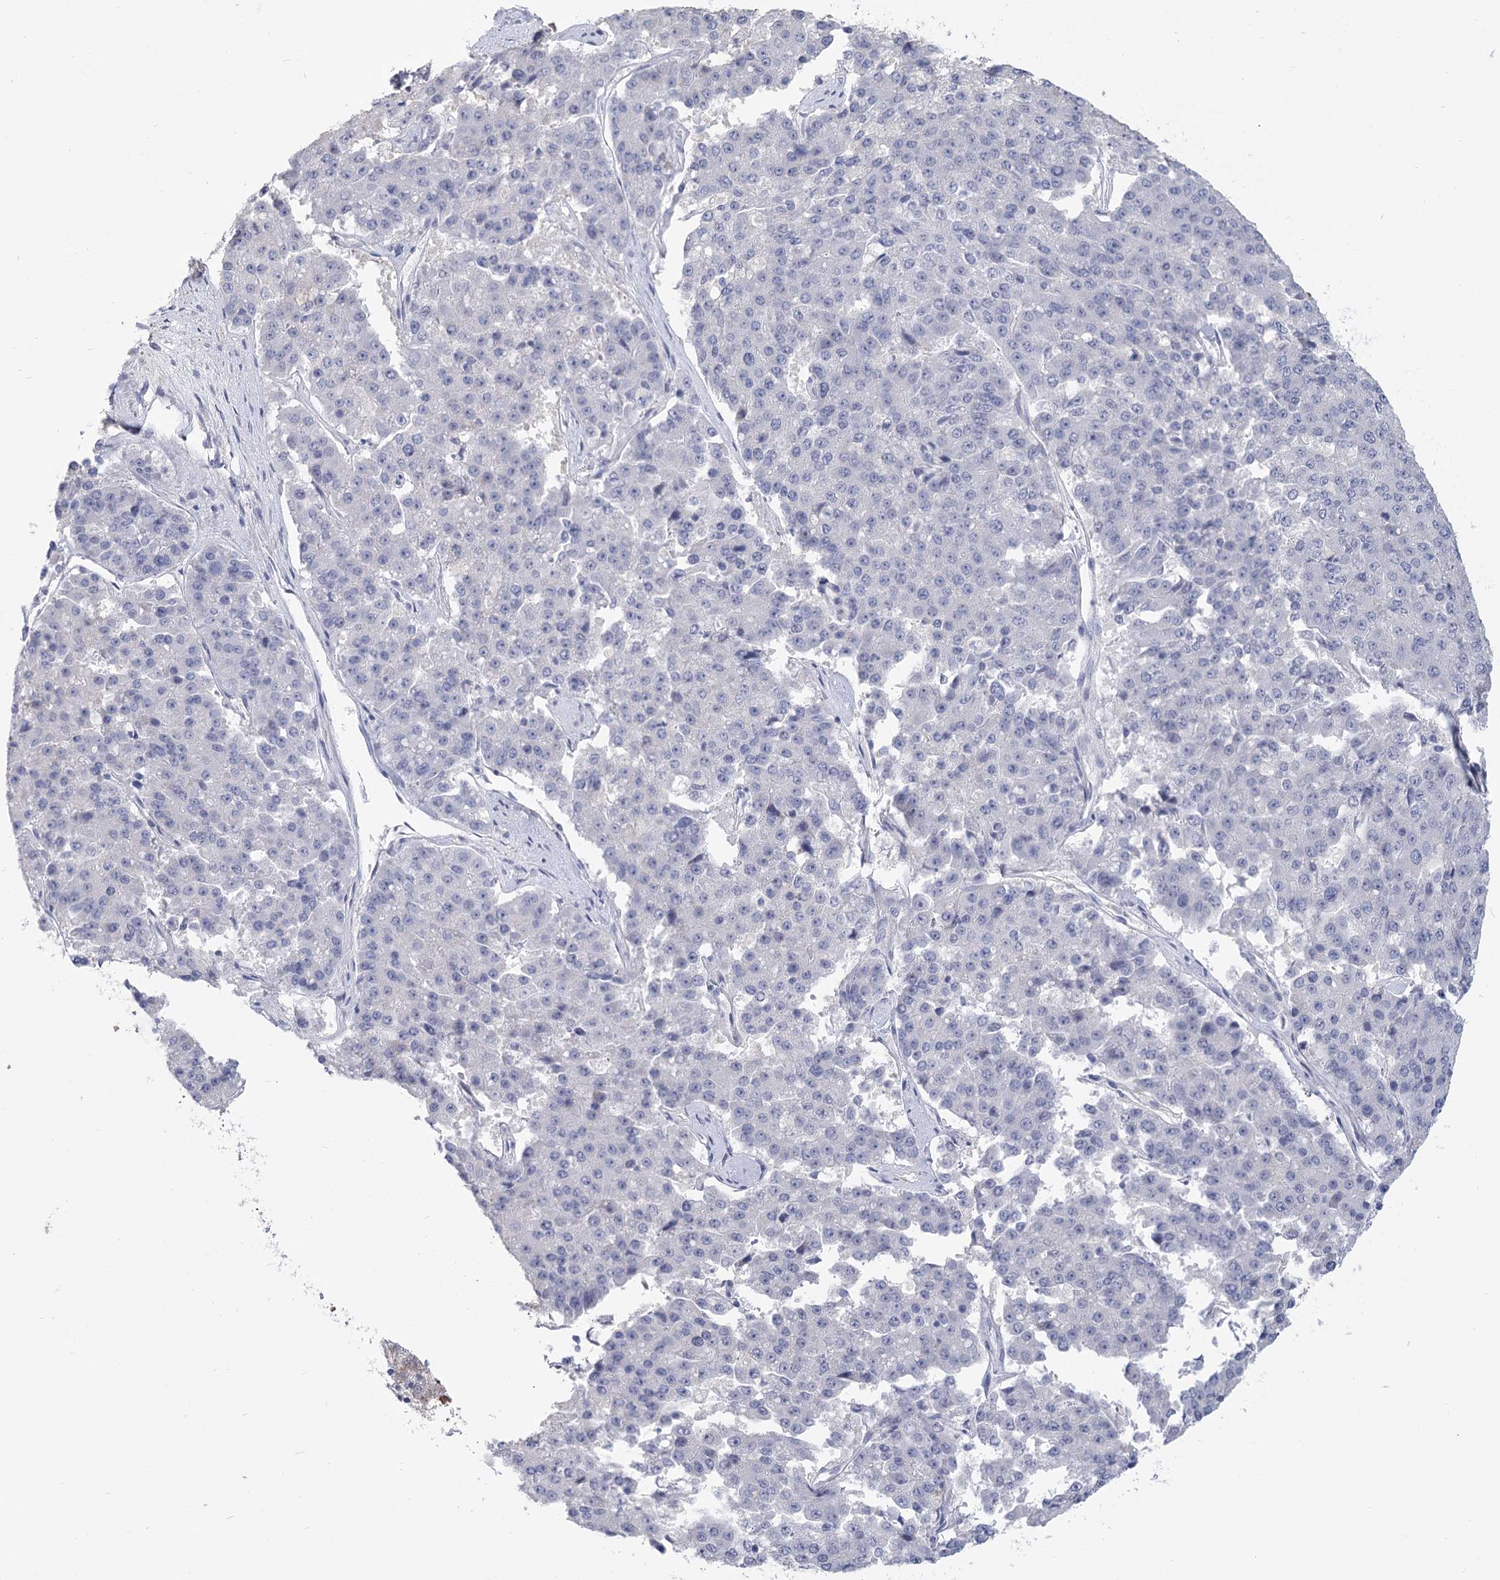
{"staining": {"intensity": "negative", "quantity": "none", "location": "none"}, "tissue": "pancreatic cancer", "cell_type": "Tumor cells", "image_type": "cancer", "snomed": [{"axis": "morphology", "description": "Adenocarcinoma, NOS"}, {"axis": "topography", "description": "Pancreas"}], "caption": "IHC of pancreatic adenocarcinoma demonstrates no positivity in tumor cells.", "gene": "CNTLN", "patient": {"sex": "male", "age": 50}}